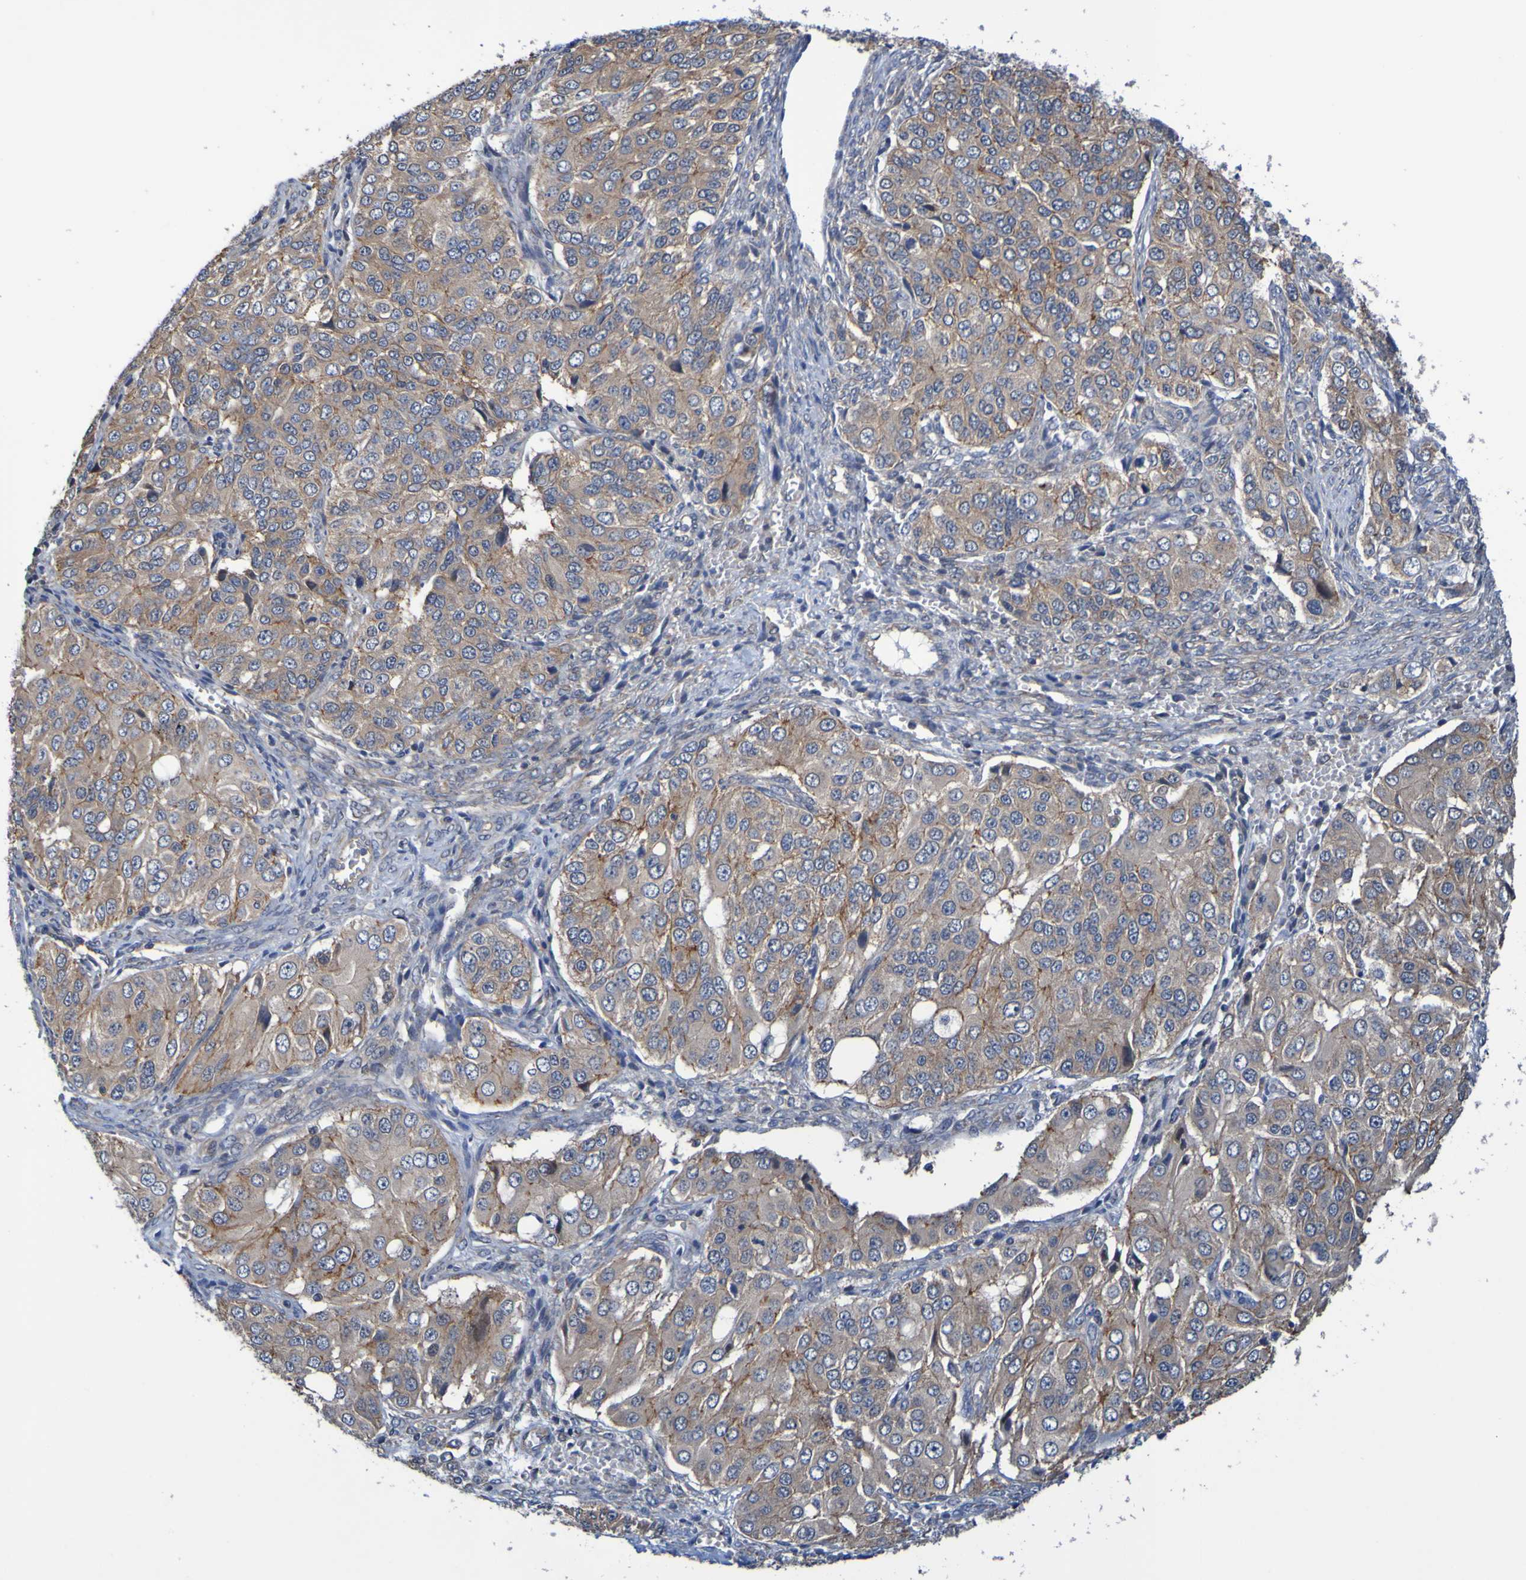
{"staining": {"intensity": "weak", "quantity": ">75%", "location": "cytoplasmic/membranous"}, "tissue": "ovarian cancer", "cell_type": "Tumor cells", "image_type": "cancer", "snomed": [{"axis": "morphology", "description": "Carcinoma, endometroid"}, {"axis": "topography", "description": "Ovary"}], "caption": "DAB (3,3'-diaminobenzidine) immunohistochemical staining of human ovarian cancer (endometroid carcinoma) reveals weak cytoplasmic/membranous protein positivity in approximately >75% of tumor cells.", "gene": "SDK1", "patient": {"sex": "female", "age": 51}}